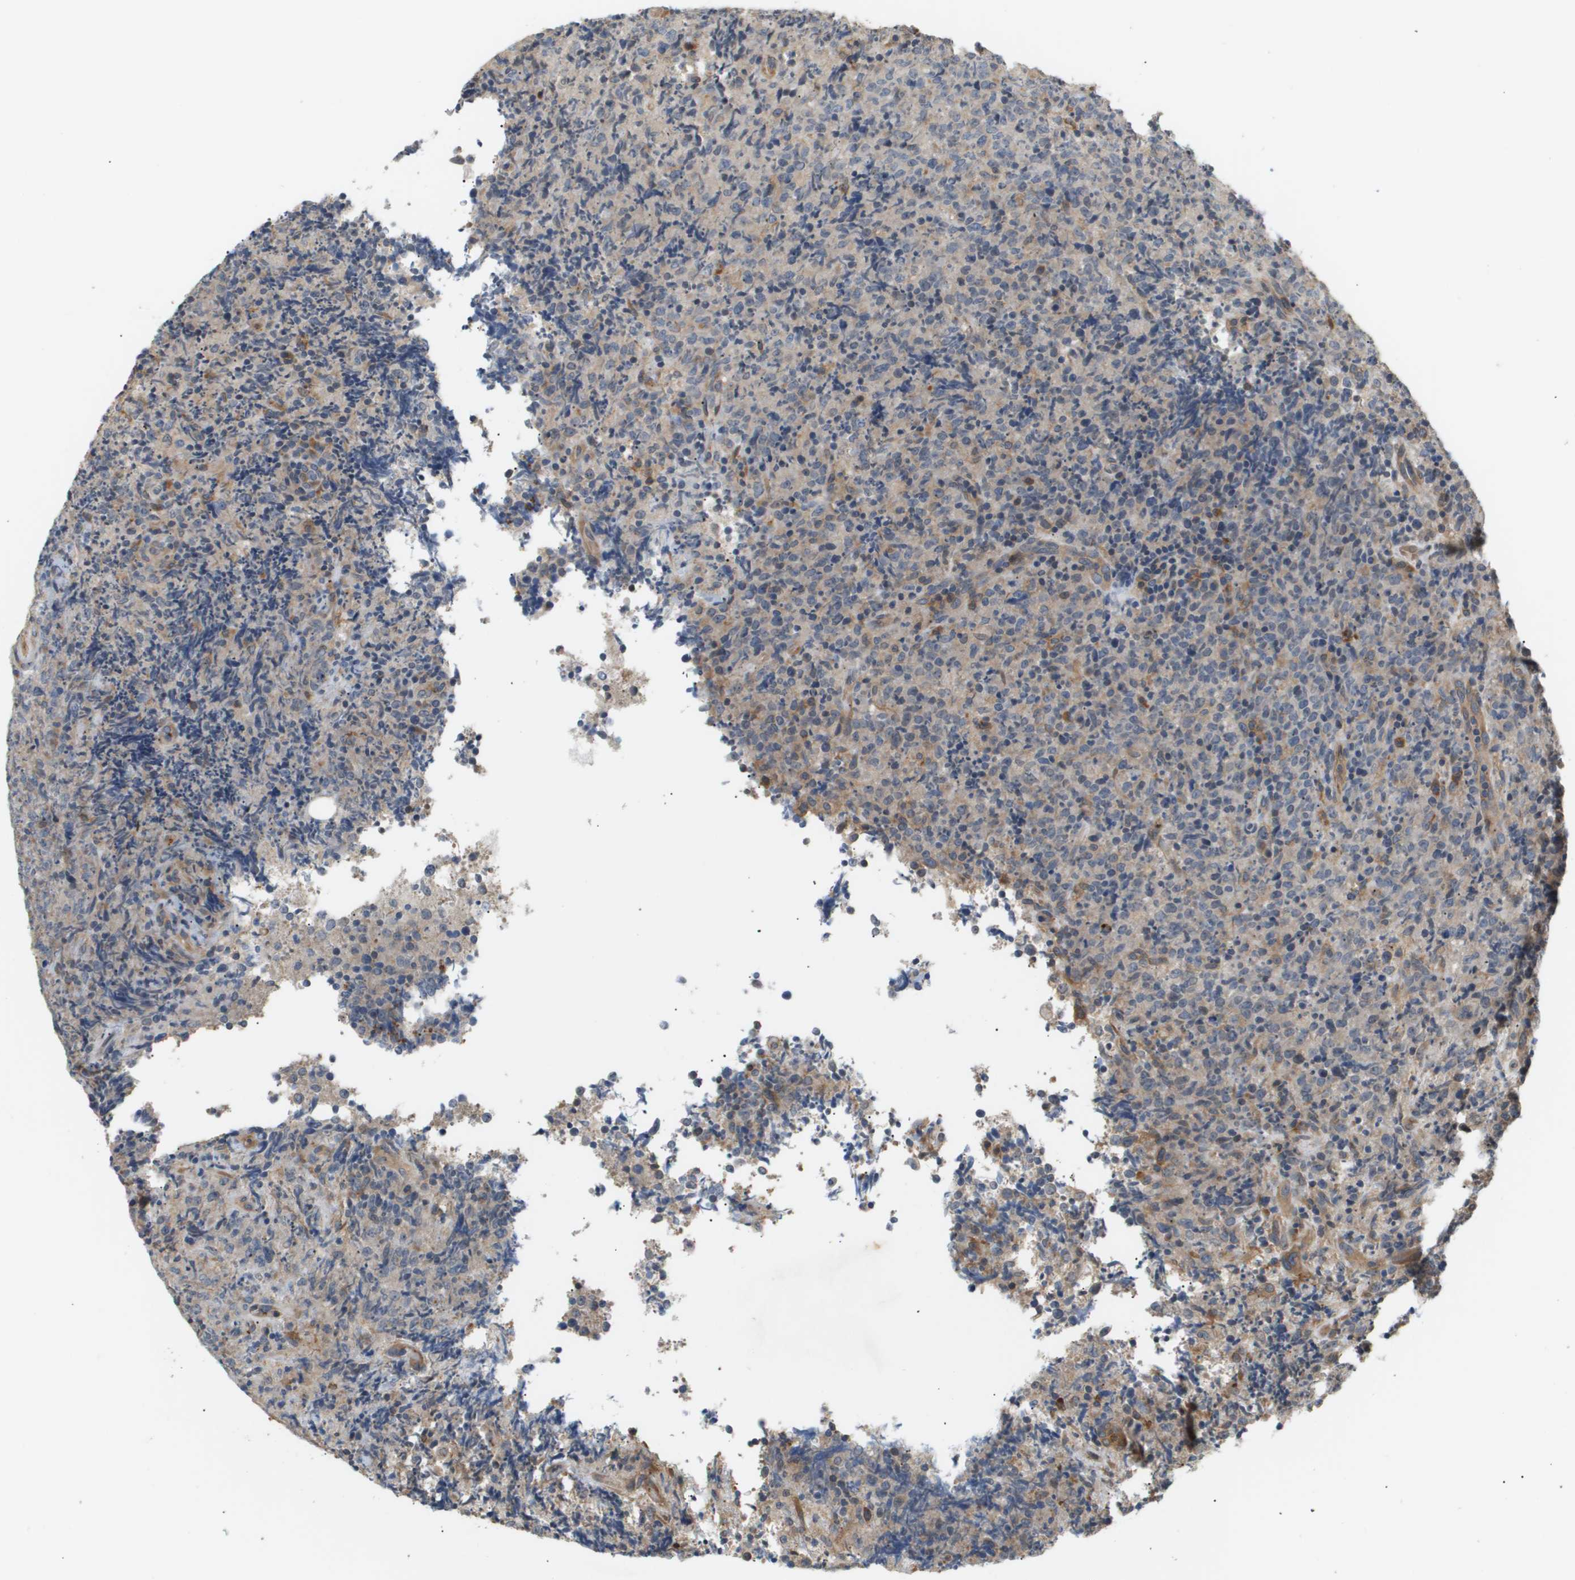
{"staining": {"intensity": "negative", "quantity": "none", "location": "none"}, "tissue": "lymphoma", "cell_type": "Tumor cells", "image_type": "cancer", "snomed": [{"axis": "morphology", "description": "Malignant lymphoma, non-Hodgkin's type, High grade"}, {"axis": "topography", "description": "Tonsil"}], "caption": "Immunohistochemistry (IHC) photomicrograph of human high-grade malignant lymphoma, non-Hodgkin's type stained for a protein (brown), which exhibits no staining in tumor cells.", "gene": "CORO2B", "patient": {"sex": "female", "age": 36}}